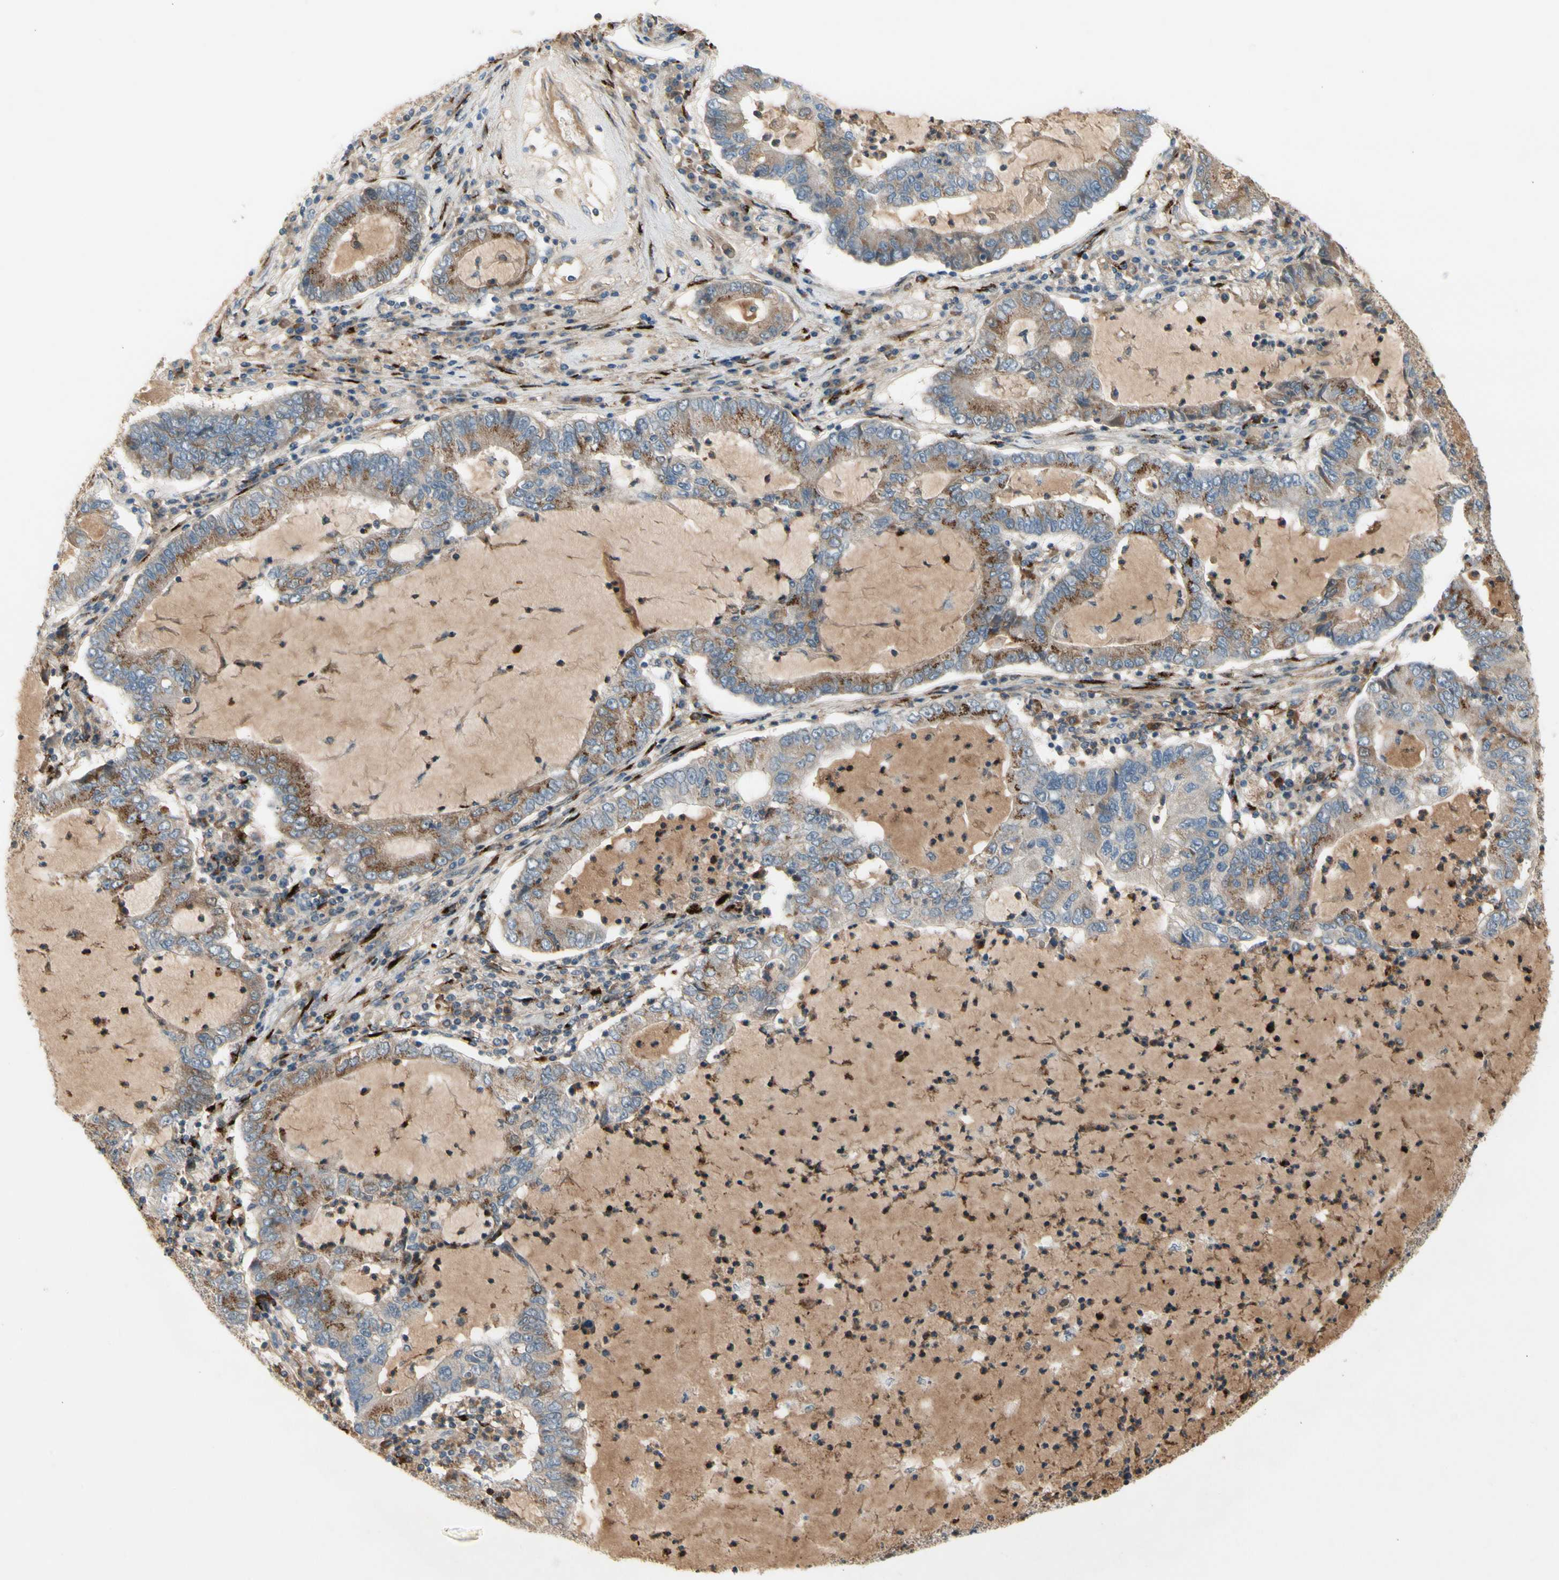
{"staining": {"intensity": "moderate", "quantity": ">75%", "location": "cytoplasmic/membranous"}, "tissue": "lung cancer", "cell_type": "Tumor cells", "image_type": "cancer", "snomed": [{"axis": "morphology", "description": "Adenocarcinoma, NOS"}, {"axis": "topography", "description": "Lung"}], "caption": "Lung cancer tissue demonstrates moderate cytoplasmic/membranous expression in about >75% of tumor cells", "gene": "GALNT5", "patient": {"sex": "female", "age": 51}}